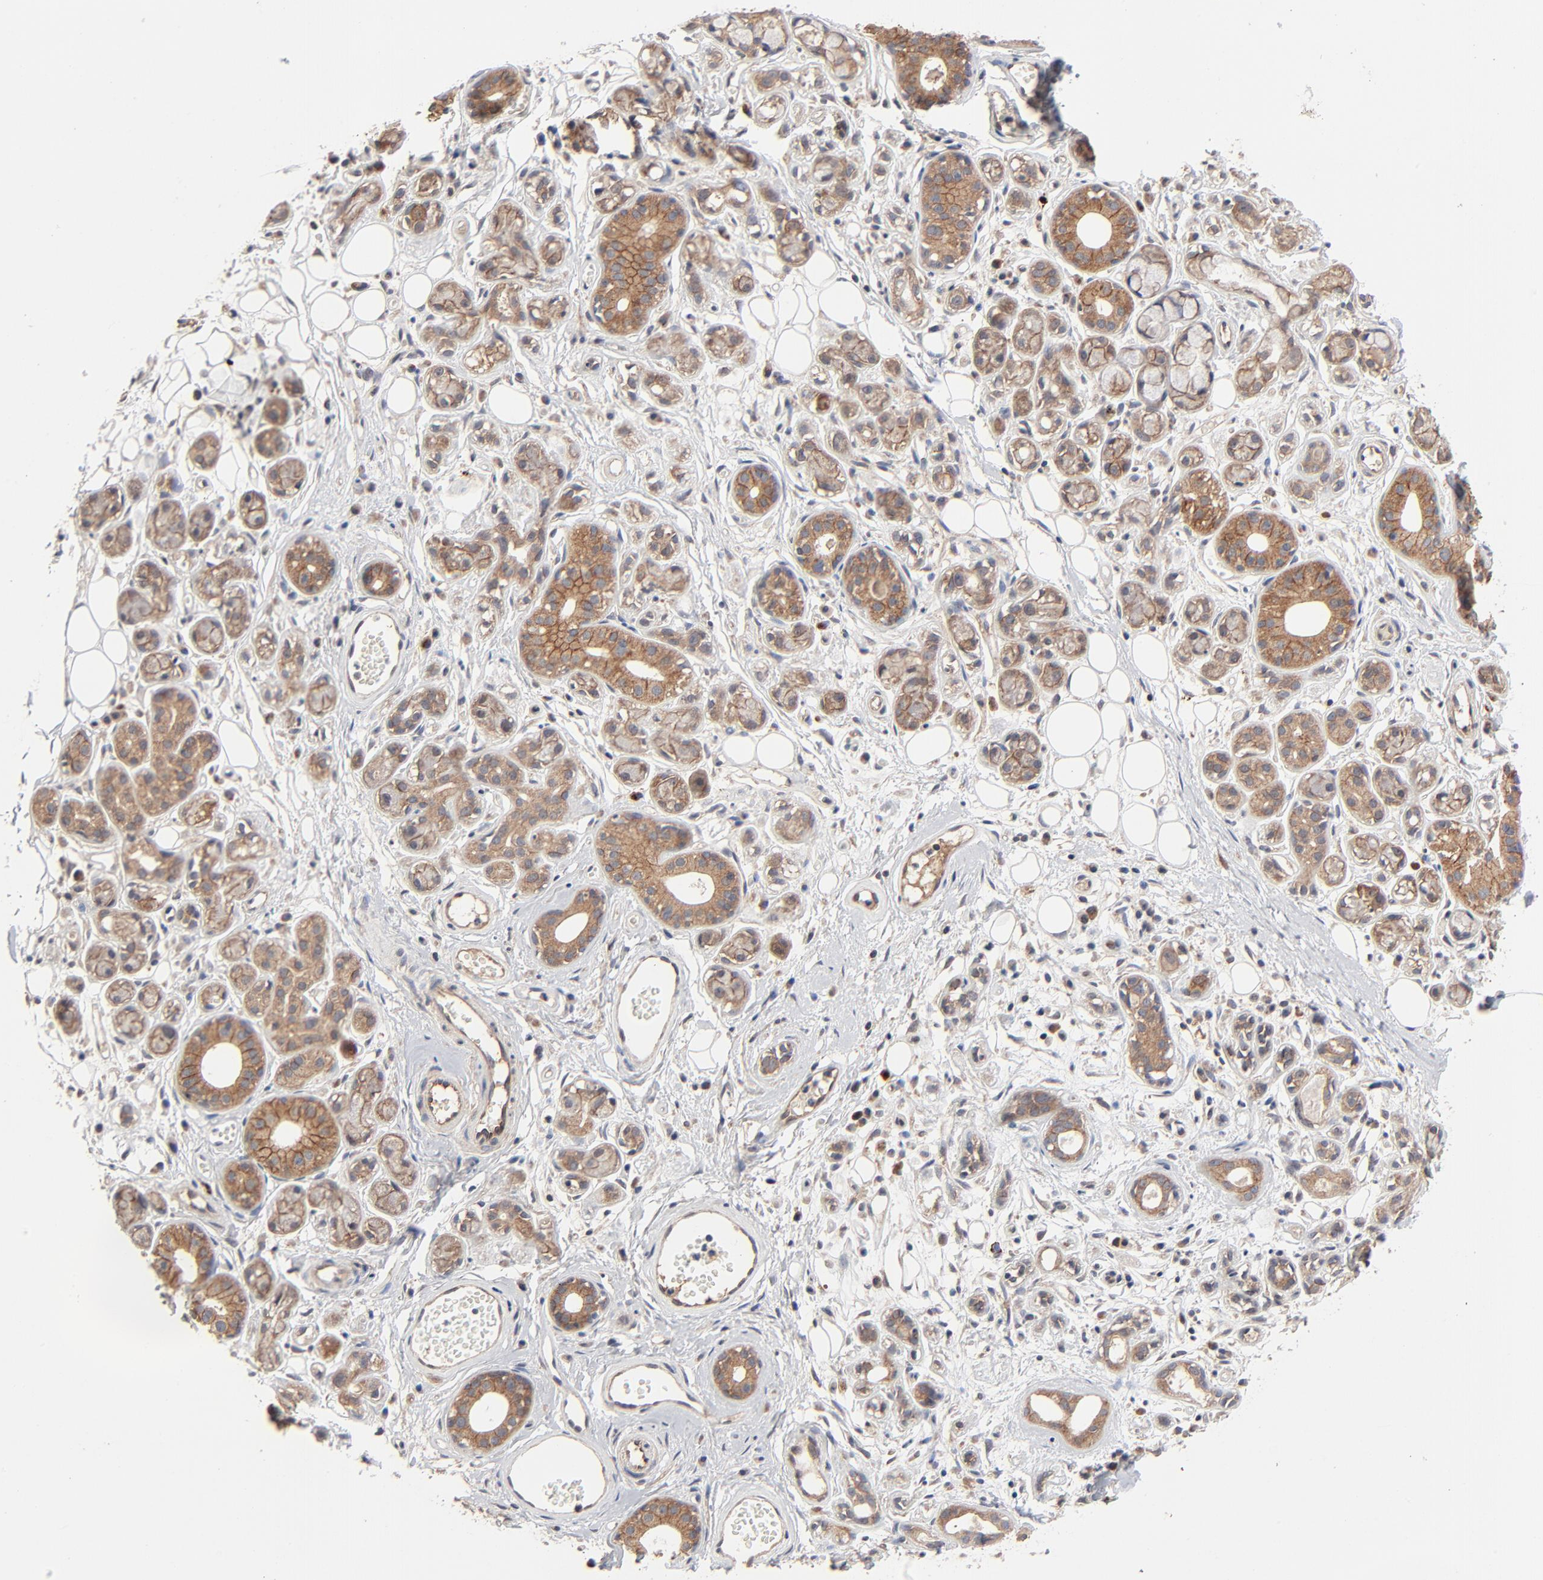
{"staining": {"intensity": "strong", "quantity": ">75%", "location": "cytoplasmic/membranous"}, "tissue": "salivary gland", "cell_type": "Glandular cells", "image_type": "normal", "snomed": [{"axis": "morphology", "description": "Normal tissue, NOS"}, {"axis": "topography", "description": "Salivary gland"}], "caption": "Protein analysis of benign salivary gland displays strong cytoplasmic/membranous positivity in approximately >75% of glandular cells. Nuclei are stained in blue.", "gene": "ABLIM3", "patient": {"sex": "male", "age": 54}}